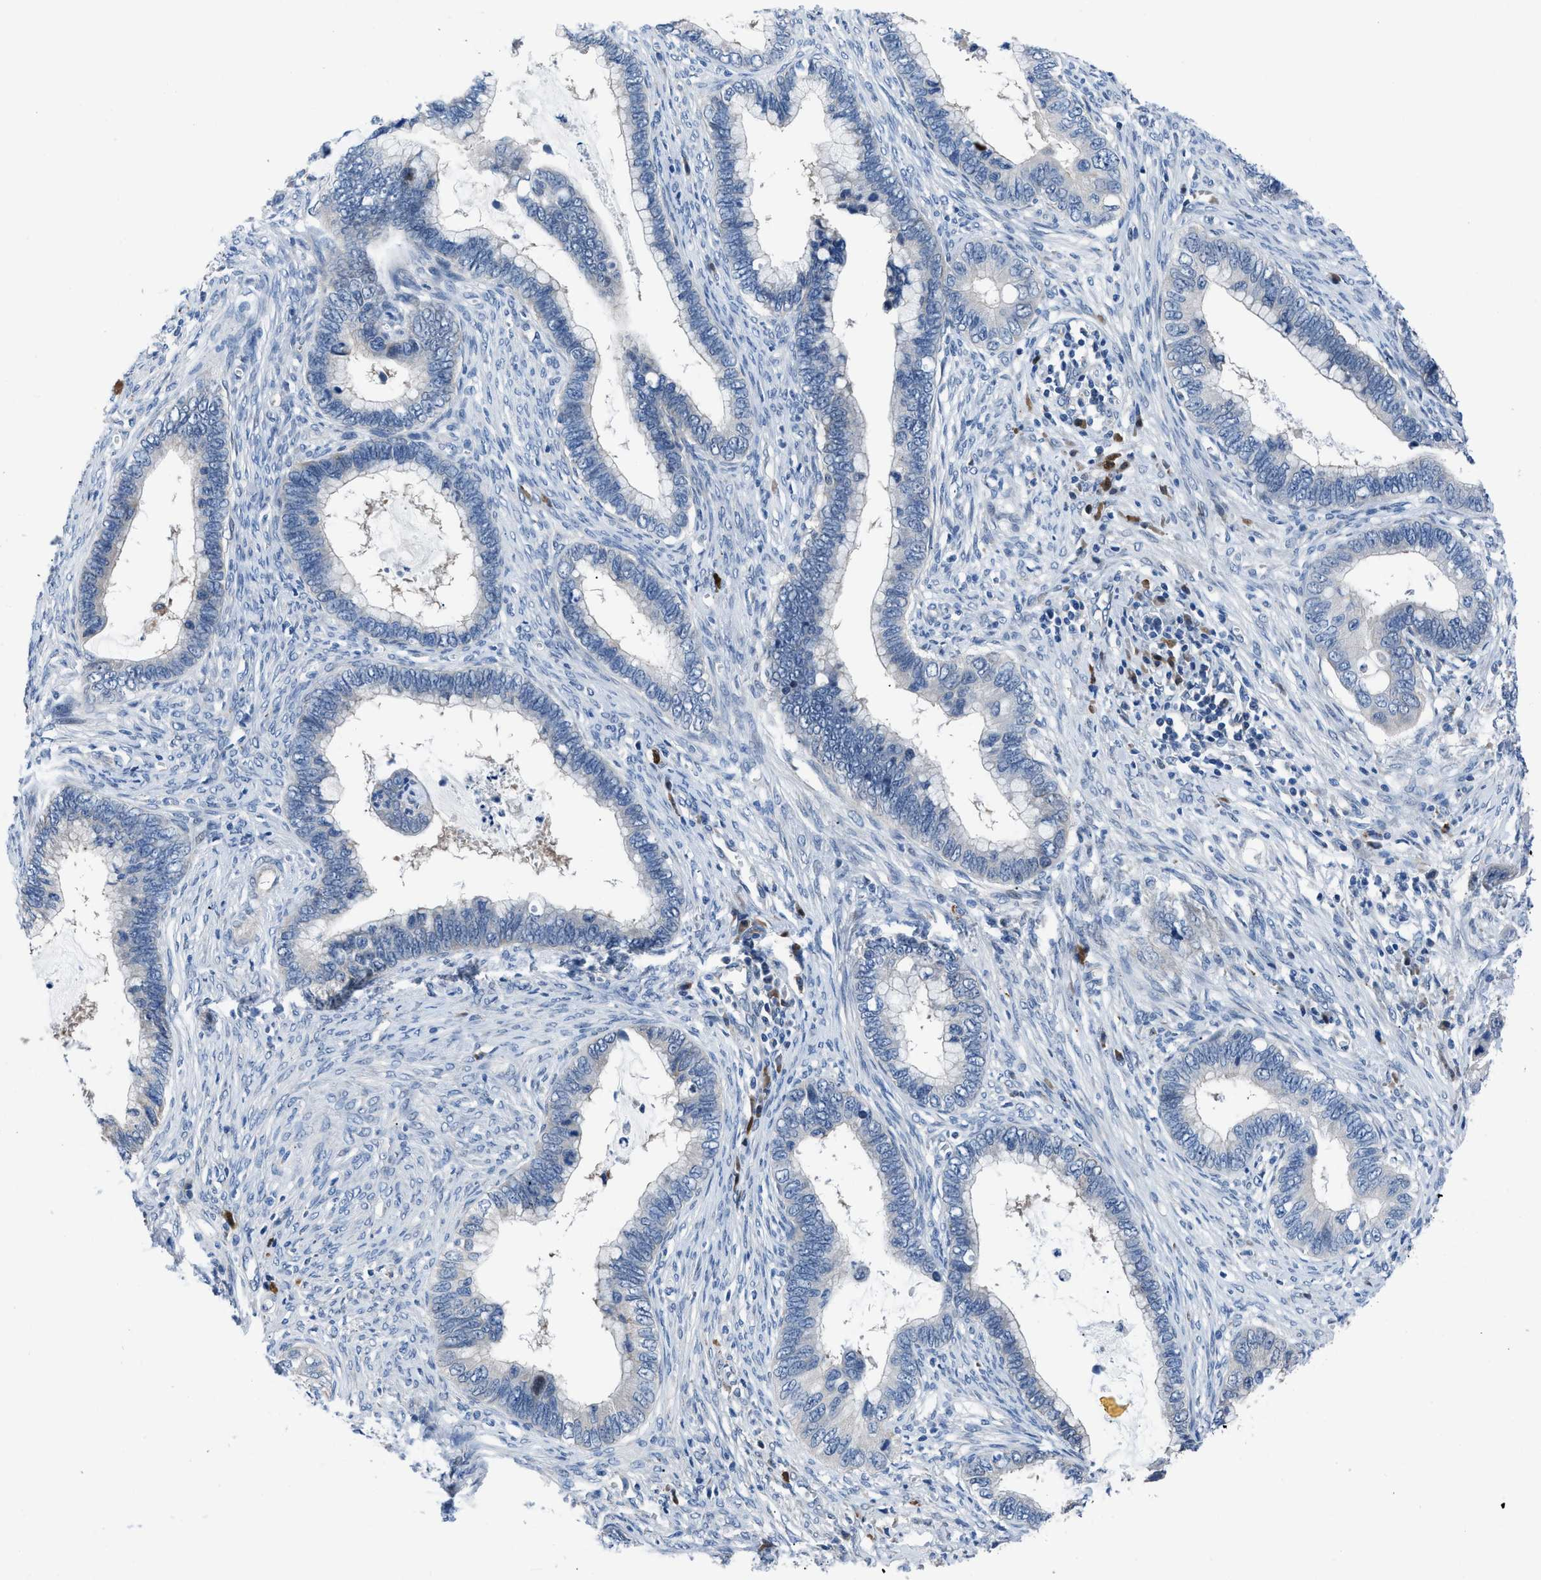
{"staining": {"intensity": "negative", "quantity": "none", "location": "none"}, "tissue": "cervical cancer", "cell_type": "Tumor cells", "image_type": "cancer", "snomed": [{"axis": "morphology", "description": "Adenocarcinoma, NOS"}, {"axis": "topography", "description": "Cervix"}], "caption": "The micrograph exhibits no significant expression in tumor cells of cervical cancer.", "gene": "UAP1", "patient": {"sex": "female", "age": 44}}